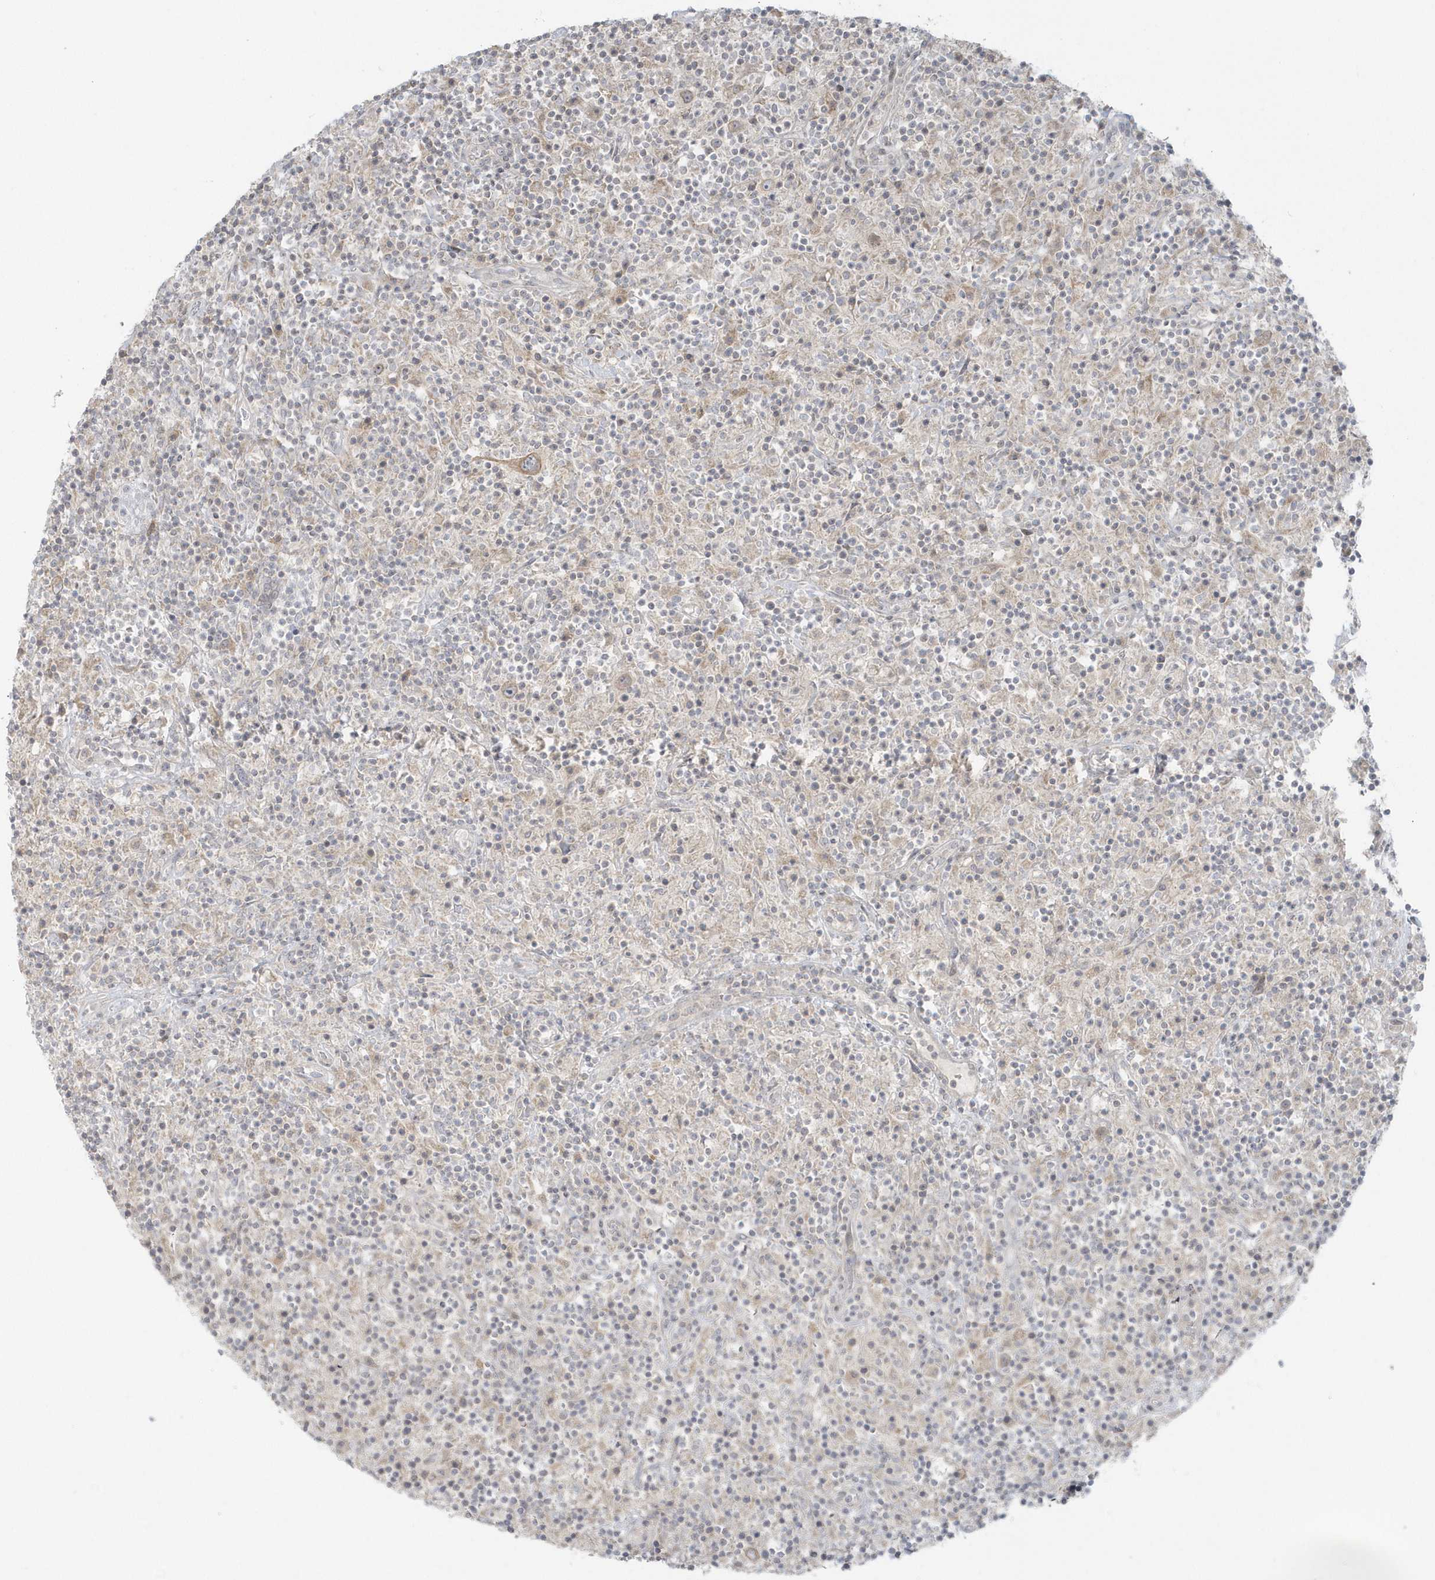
{"staining": {"intensity": "weak", "quantity": "<25%", "location": "cytoplasmic/membranous"}, "tissue": "lymphoma", "cell_type": "Tumor cells", "image_type": "cancer", "snomed": [{"axis": "morphology", "description": "Hodgkin's disease, NOS"}, {"axis": "topography", "description": "Lymph node"}], "caption": "Immunohistochemistry photomicrograph of neoplastic tissue: Hodgkin's disease stained with DAB (3,3'-diaminobenzidine) demonstrates no significant protein positivity in tumor cells.", "gene": "BLTP3A", "patient": {"sex": "male", "age": 70}}